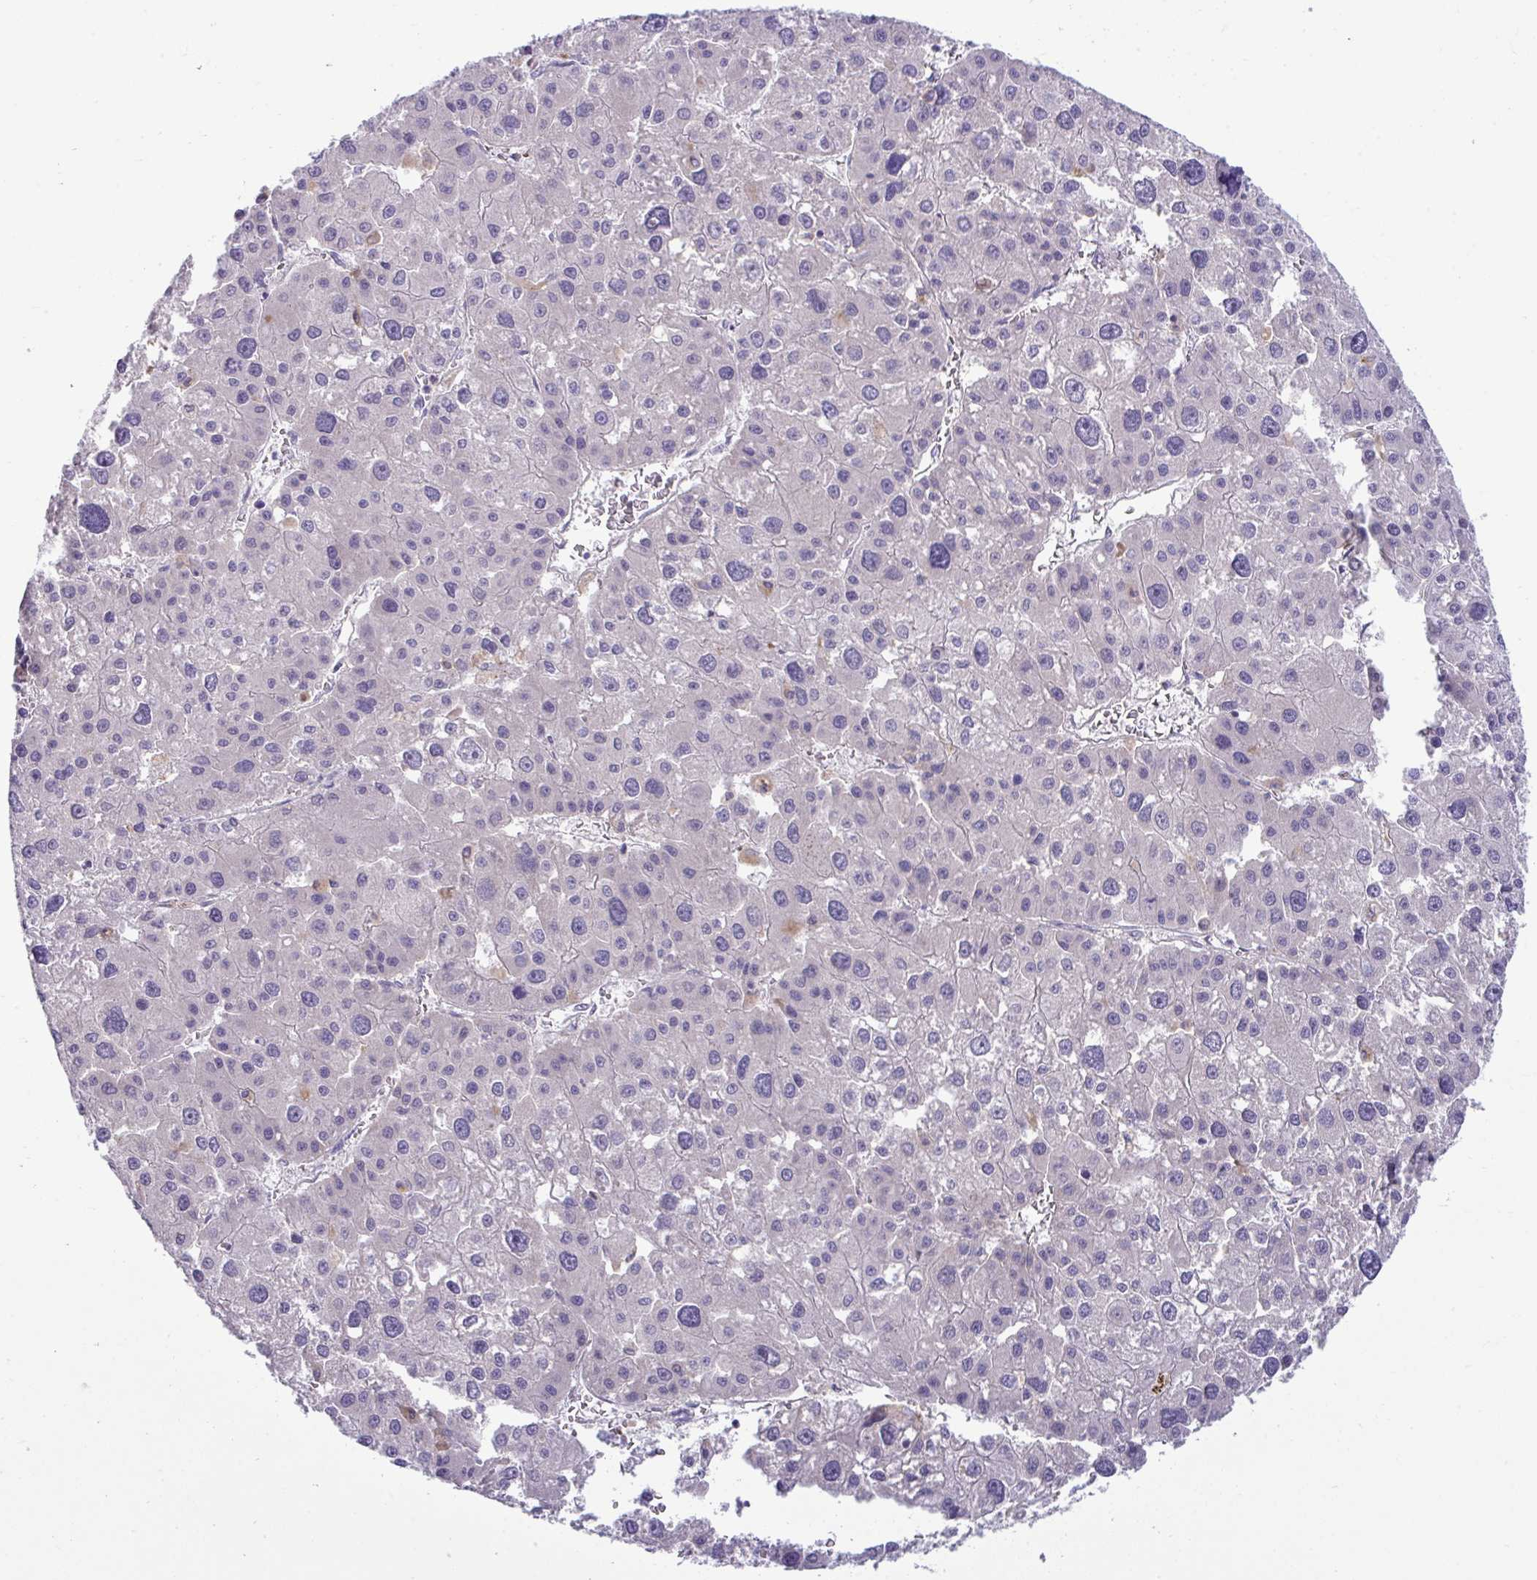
{"staining": {"intensity": "negative", "quantity": "none", "location": "none"}, "tissue": "liver cancer", "cell_type": "Tumor cells", "image_type": "cancer", "snomed": [{"axis": "morphology", "description": "Carcinoma, Hepatocellular, NOS"}, {"axis": "topography", "description": "Liver"}], "caption": "Immunohistochemistry (IHC) of human liver cancer (hepatocellular carcinoma) shows no staining in tumor cells.", "gene": "PIGZ", "patient": {"sex": "male", "age": 73}}